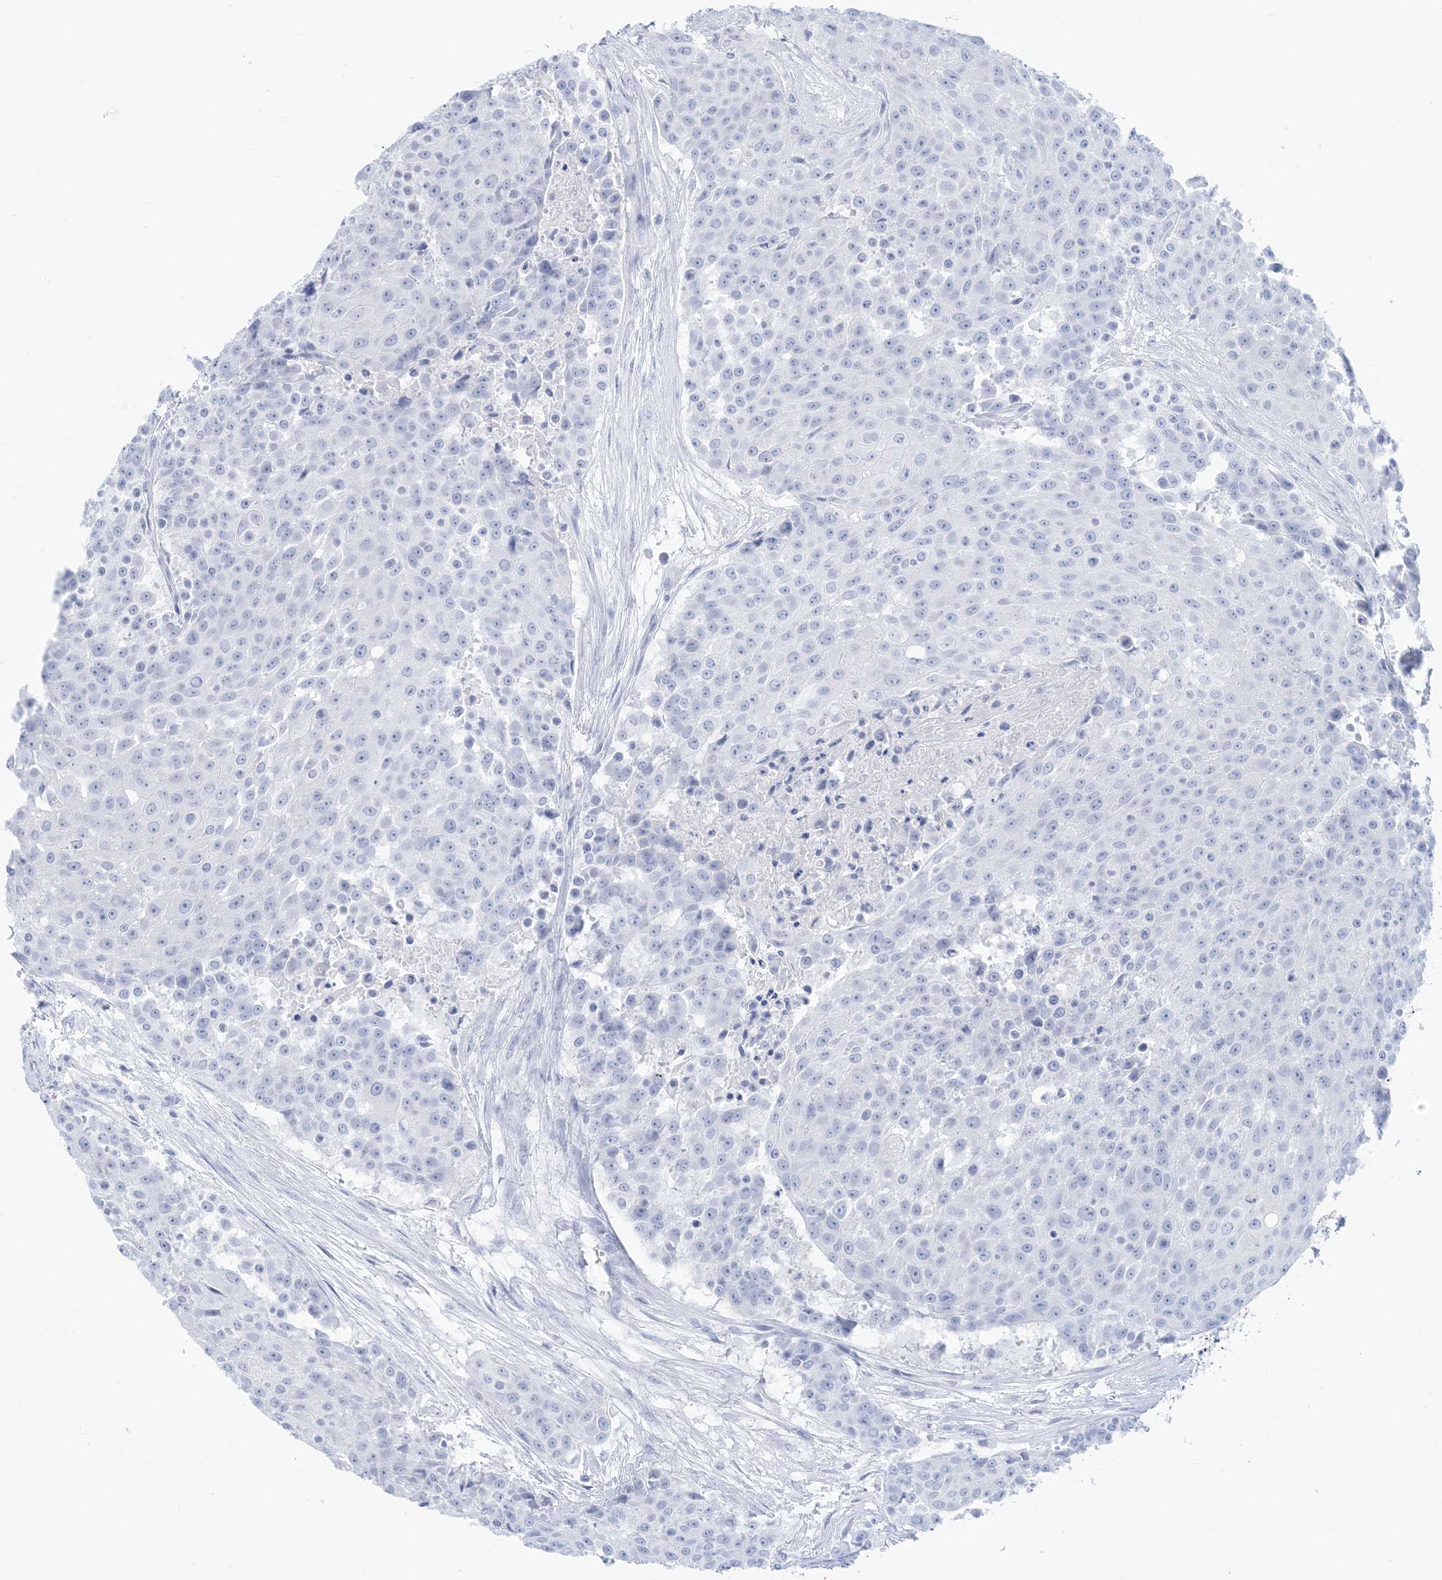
{"staining": {"intensity": "negative", "quantity": "none", "location": "none"}, "tissue": "urothelial cancer", "cell_type": "Tumor cells", "image_type": "cancer", "snomed": [{"axis": "morphology", "description": "Urothelial carcinoma, High grade"}, {"axis": "topography", "description": "Urinary bladder"}], "caption": "Immunohistochemistry (IHC) of human high-grade urothelial carcinoma displays no positivity in tumor cells.", "gene": "SH3YL1", "patient": {"sex": "female", "age": 63}}